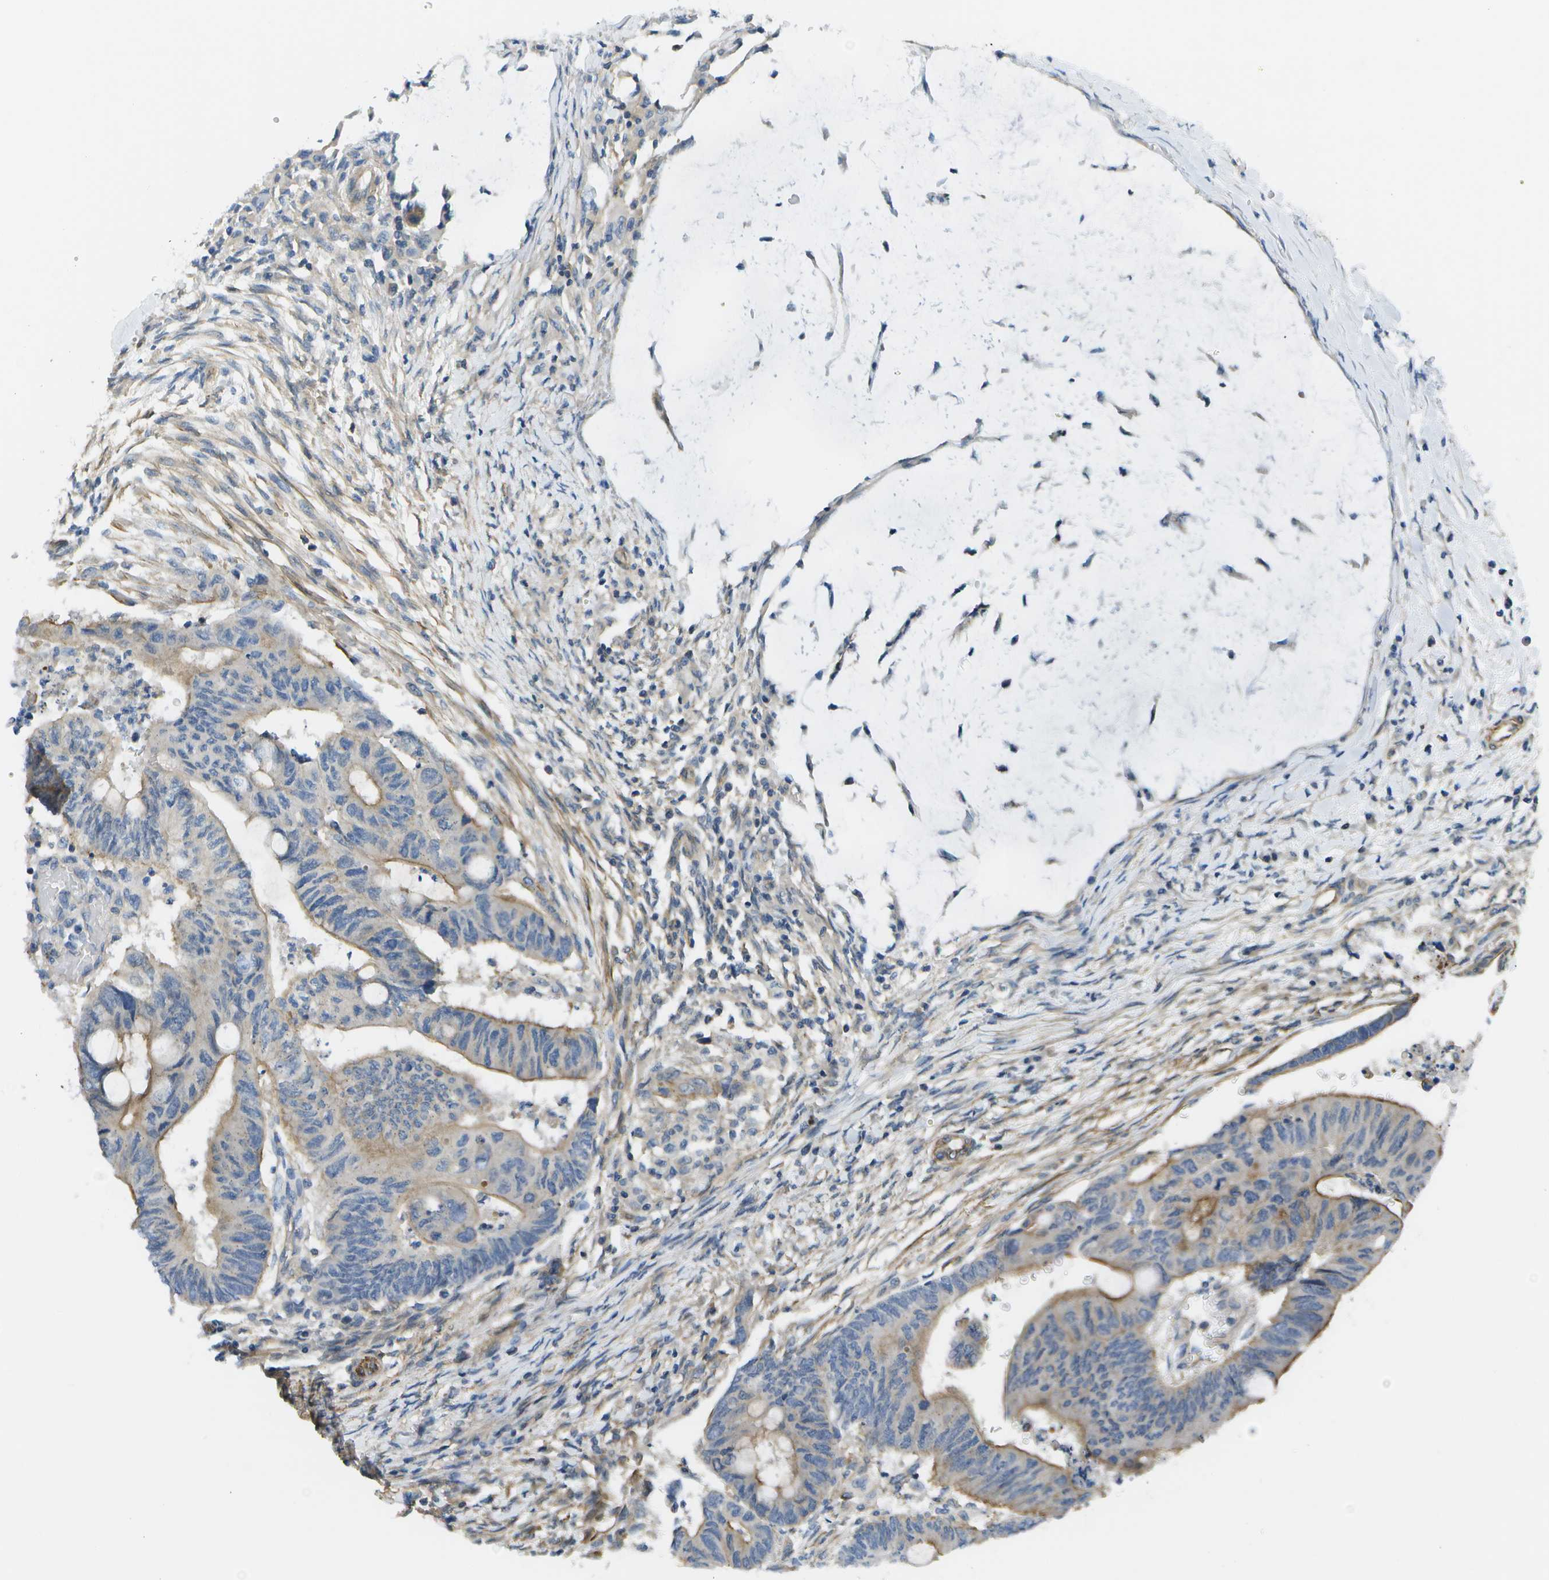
{"staining": {"intensity": "weak", "quantity": ">75%", "location": "cytoplasmic/membranous"}, "tissue": "colorectal cancer", "cell_type": "Tumor cells", "image_type": "cancer", "snomed": [{"axis": "morphology", "description": "Normal tissue, NOS"}, {"axis": "morphology", "description": "Adenocarcinoma, NOS"}, {"axis": "topography", "description": "Rectum"}, {"axis": "topography", "description": "Peripheral nerve tissue"}], "caption": "The photomicrograph exhibits immunohistochemical staining of colorectal cancer (adenocarcinoma). There is weak cytoplasmic/membranous expression is identified in approximately >75% of tumor cells.", "gene": "KIAA0040", "patient": {"sex": "male", "age": 92}}